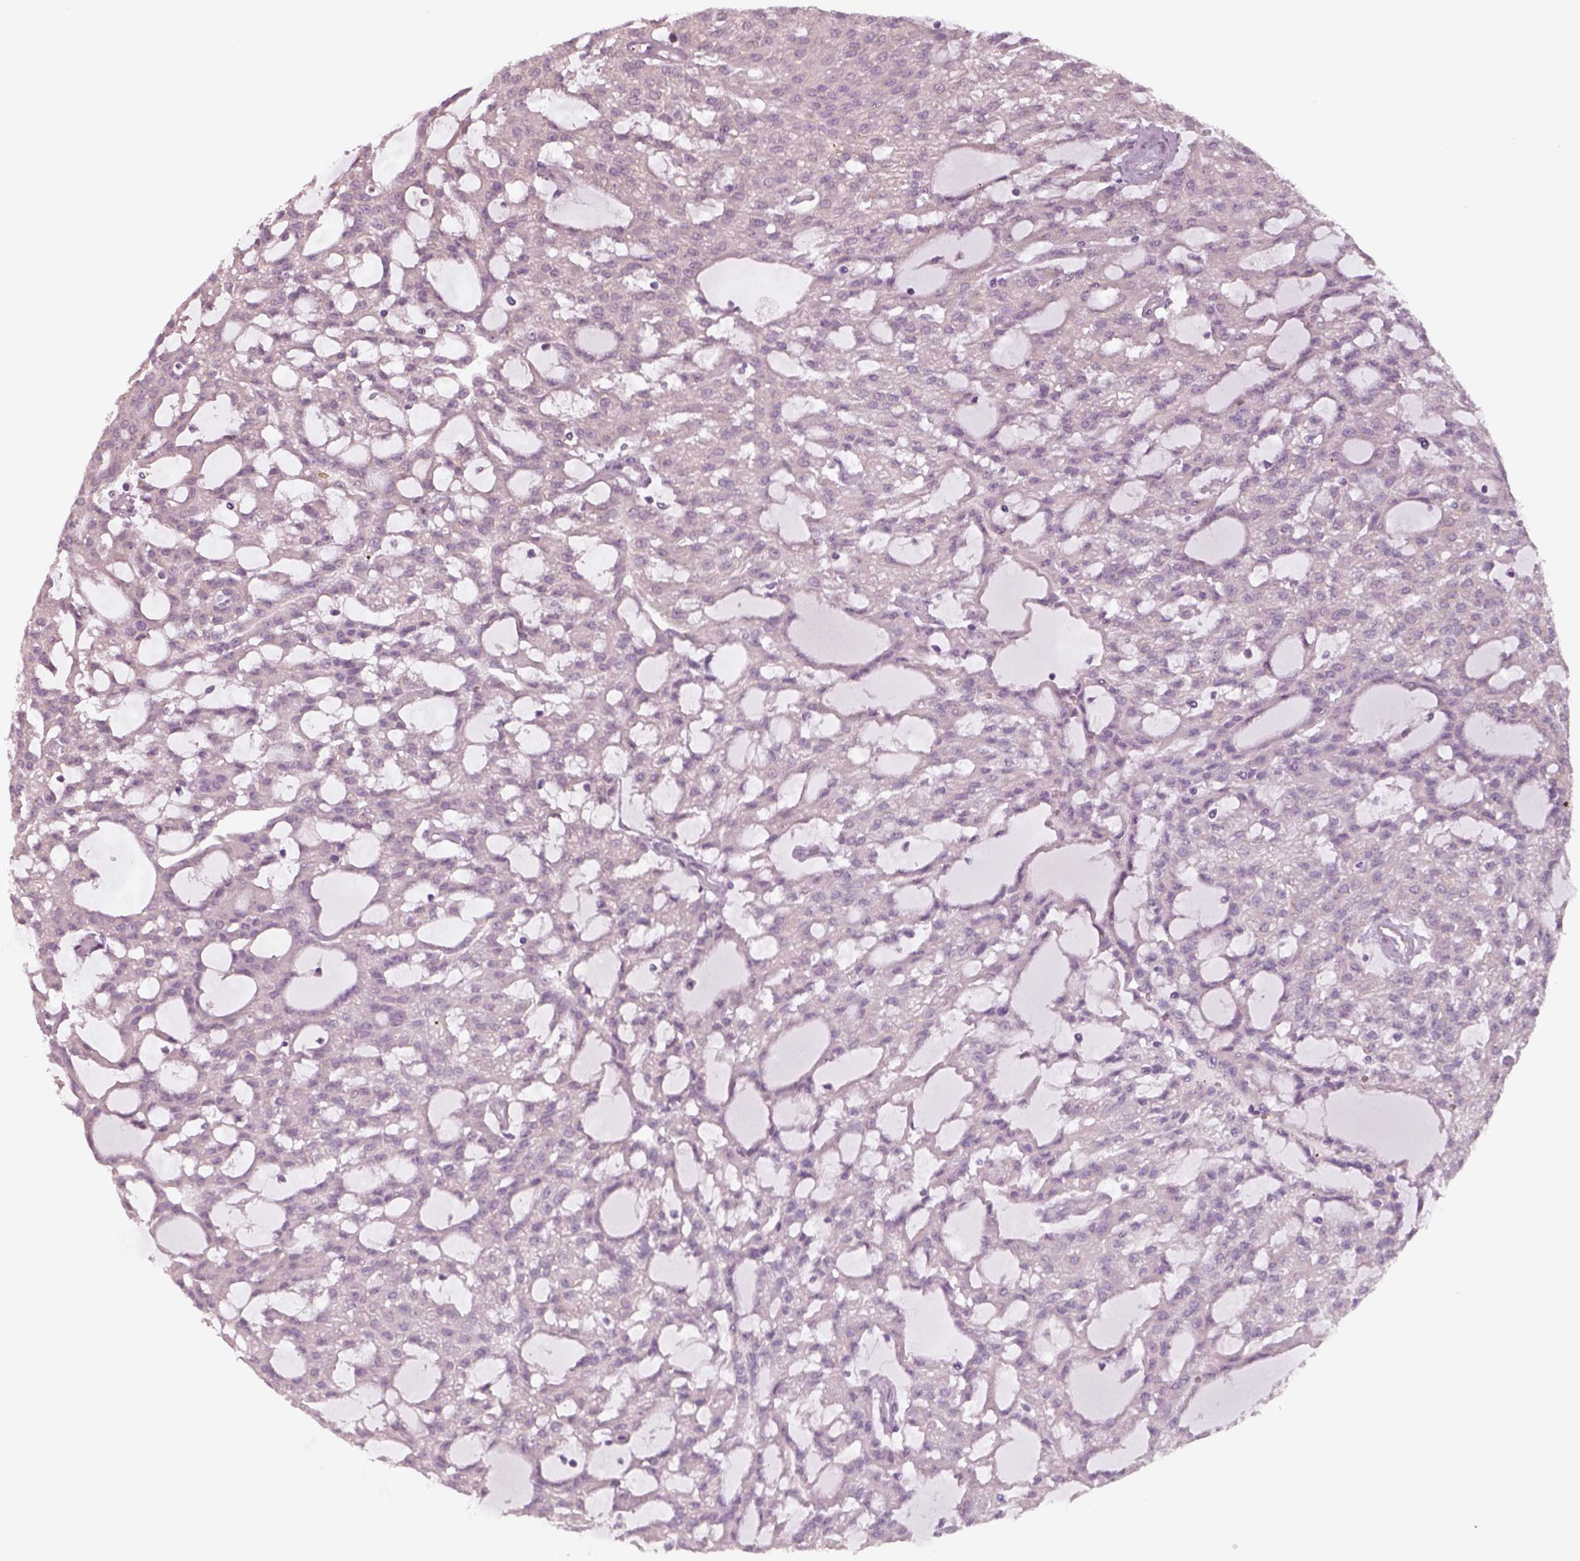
{"staining": {"intensity": "negative", "quantity": "none", "location": "none"}, "tissue": "renal cancer", "cell_type": "Tumor cells", "image_type": "cancer", "snomed": [{"axis": "morphology", "description": "Adenocarcinoma, NOS"}, {"axis": "topography", "description": "Kidney"}], "caption": "An immunohistochemistry micrograph of renal adenocarcinoma is shown. There is no staining in tumor cells of renal adenocarcinoma. (DAB immunohistochemistry (IHC), high magnification).", "gene": "SEPTIN14", "patient": {"sex": "male", "age": 63}}